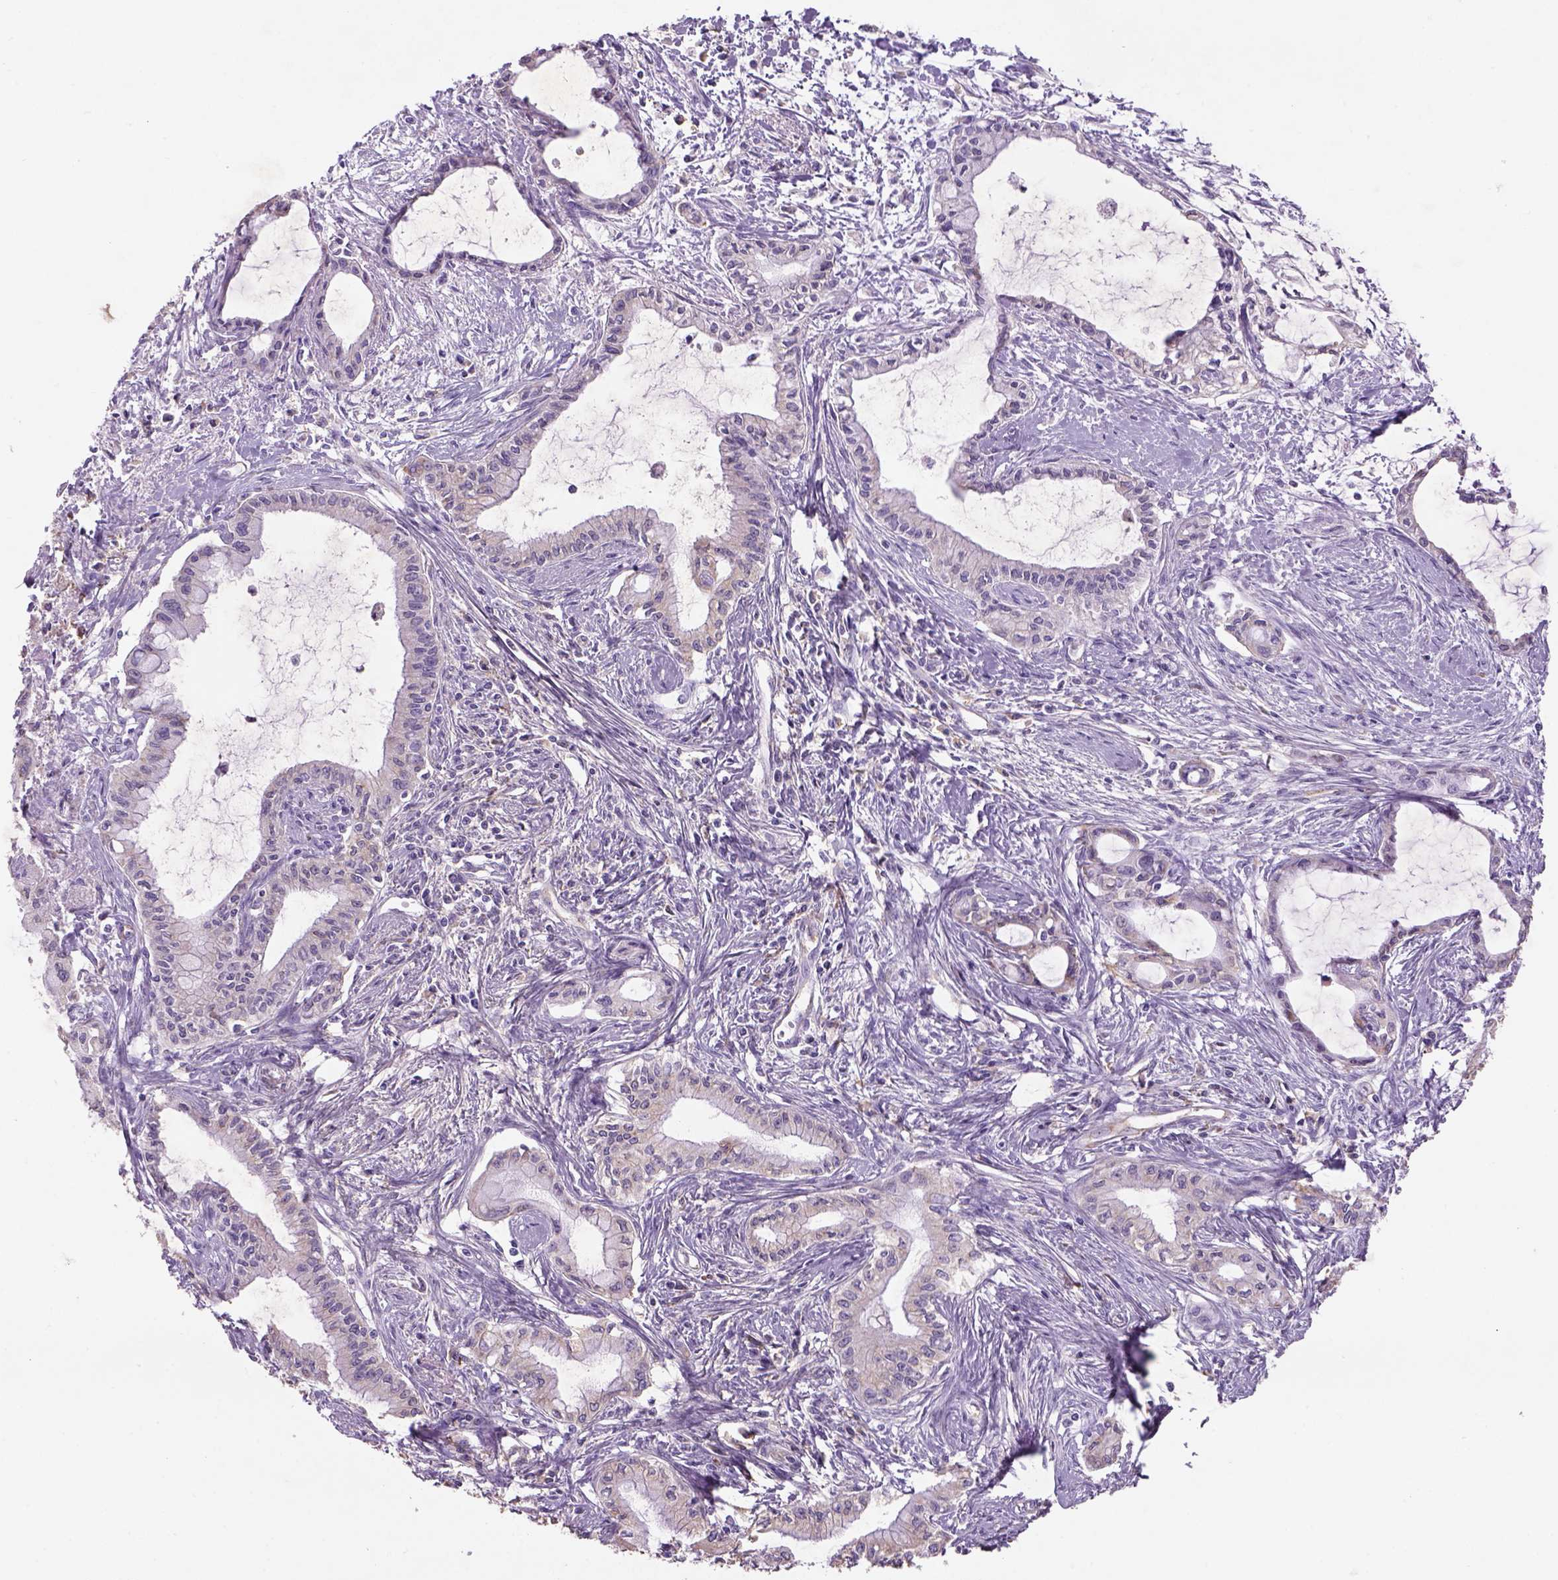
{"staining": {"intensity": "weak", "quantity": "<25%", "location": "cytoplasmic/membranous"}, "tissue": "pancreatic cancer", "cell_type": "Tumor cells", "image_type": "cancer", "snomed": [{"axis": "morphology", "description": "Adenocarcinoma, NOS"}, {"axis": "topography", "description": "Pancreas"}], "caption": "Micrograph shows no protein expression in tumor cells of pancreatic cancer tissue.", "gene": "NAALAD2", "patient": {"sex": "male", "age": 48}}